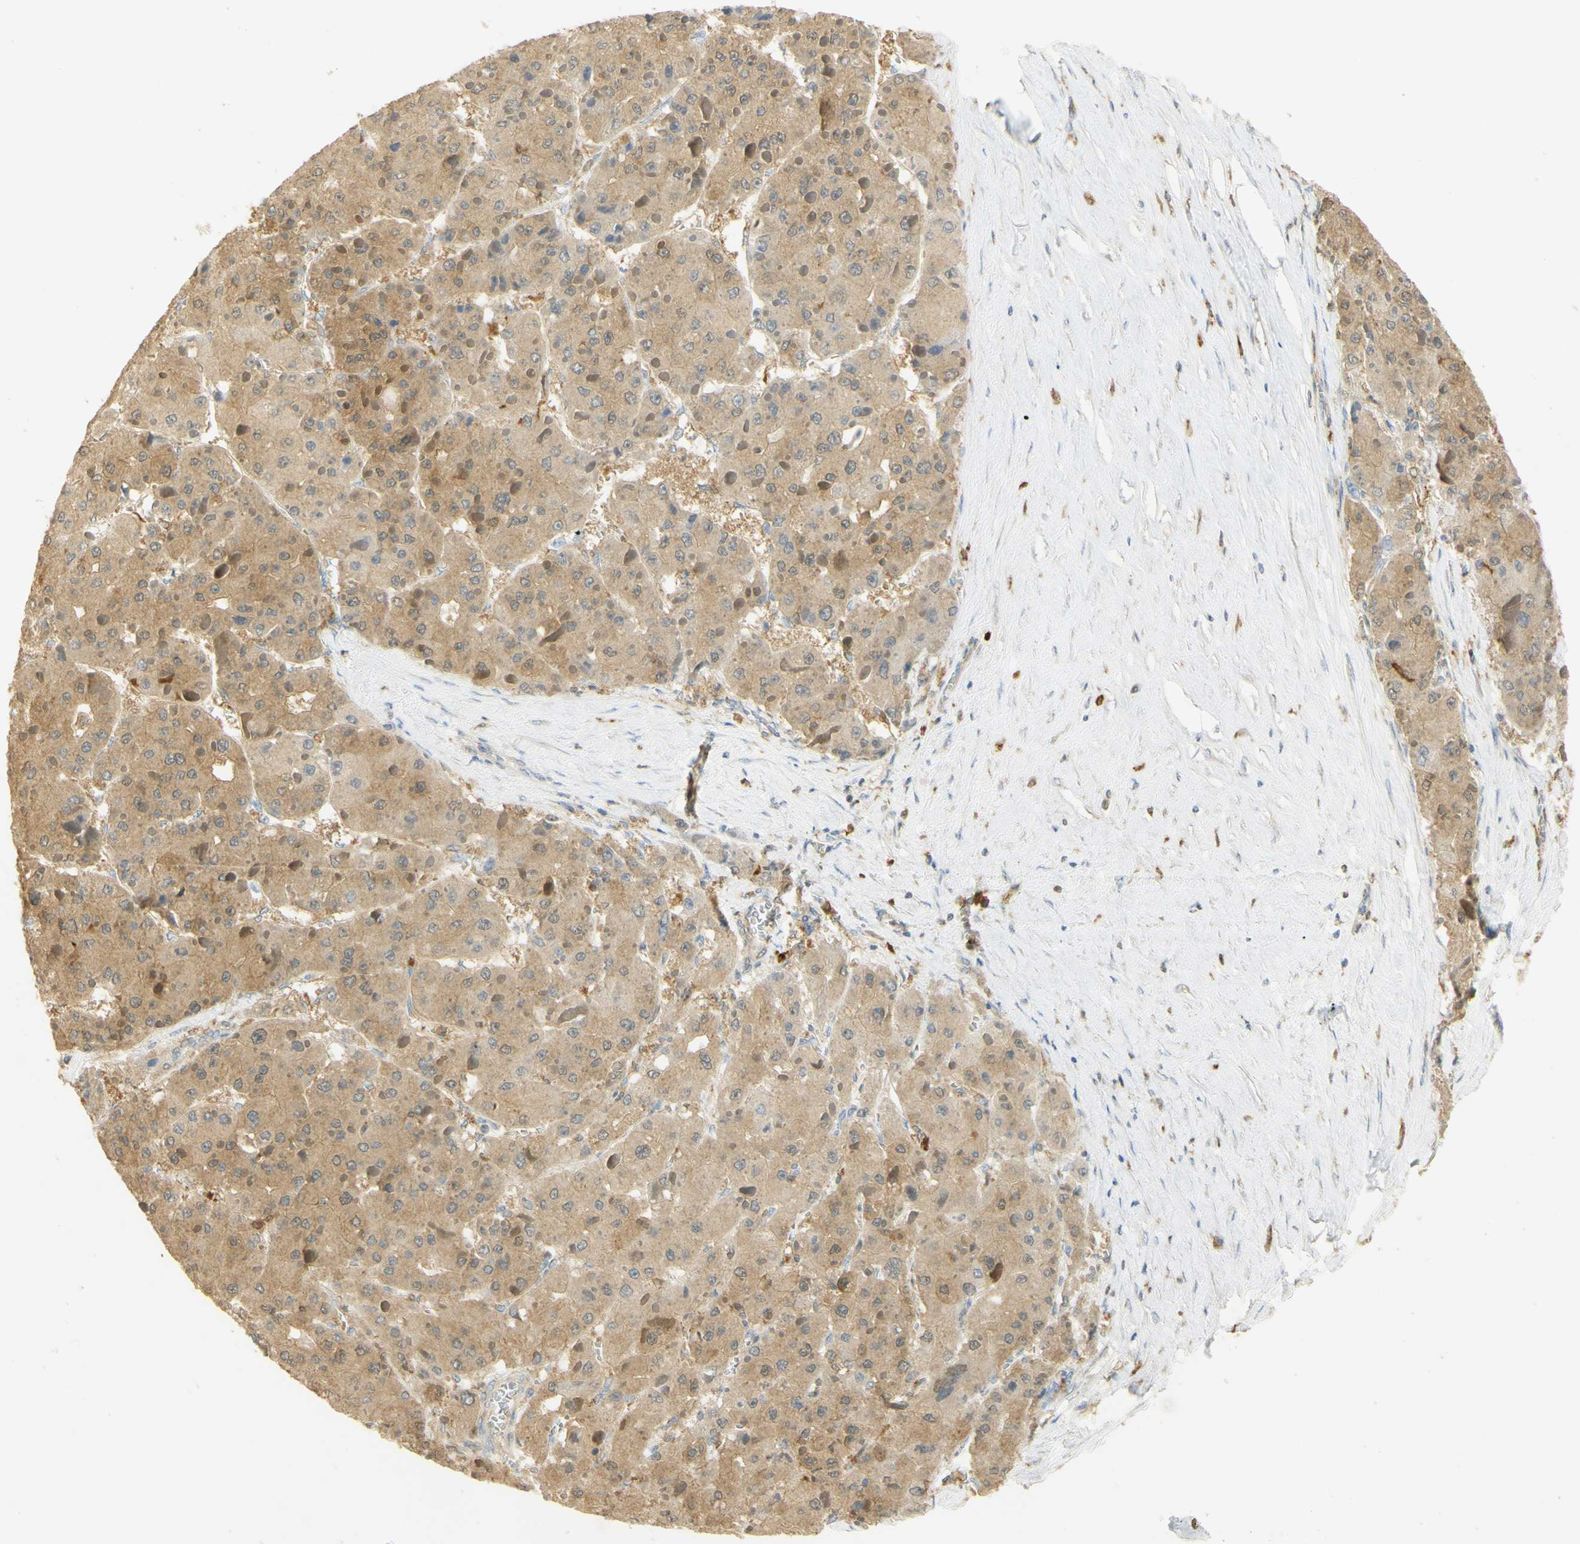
{"staining": {"intensity": "weak", "quantity": ">75%", "location": "cytoplasmic/membranous"}, "tissue": "liver cancer", "cell_type": "Tumor cells", "image_type": "cancer", "snomed": [{"axis": "morphology", "description": "Carcinoma, Hepatocellular, NOS"}, {"axis": "topography", "description": "Liver"}], "caption": "This image reveals immunohistochemistry (IHC) staining of human liver cancer, with low weak cytoplasmic/membranous positivity in approximately >75% of tumor cells.", "gene": "PAK1", "patient": {"sex": "female", "age": 73}}